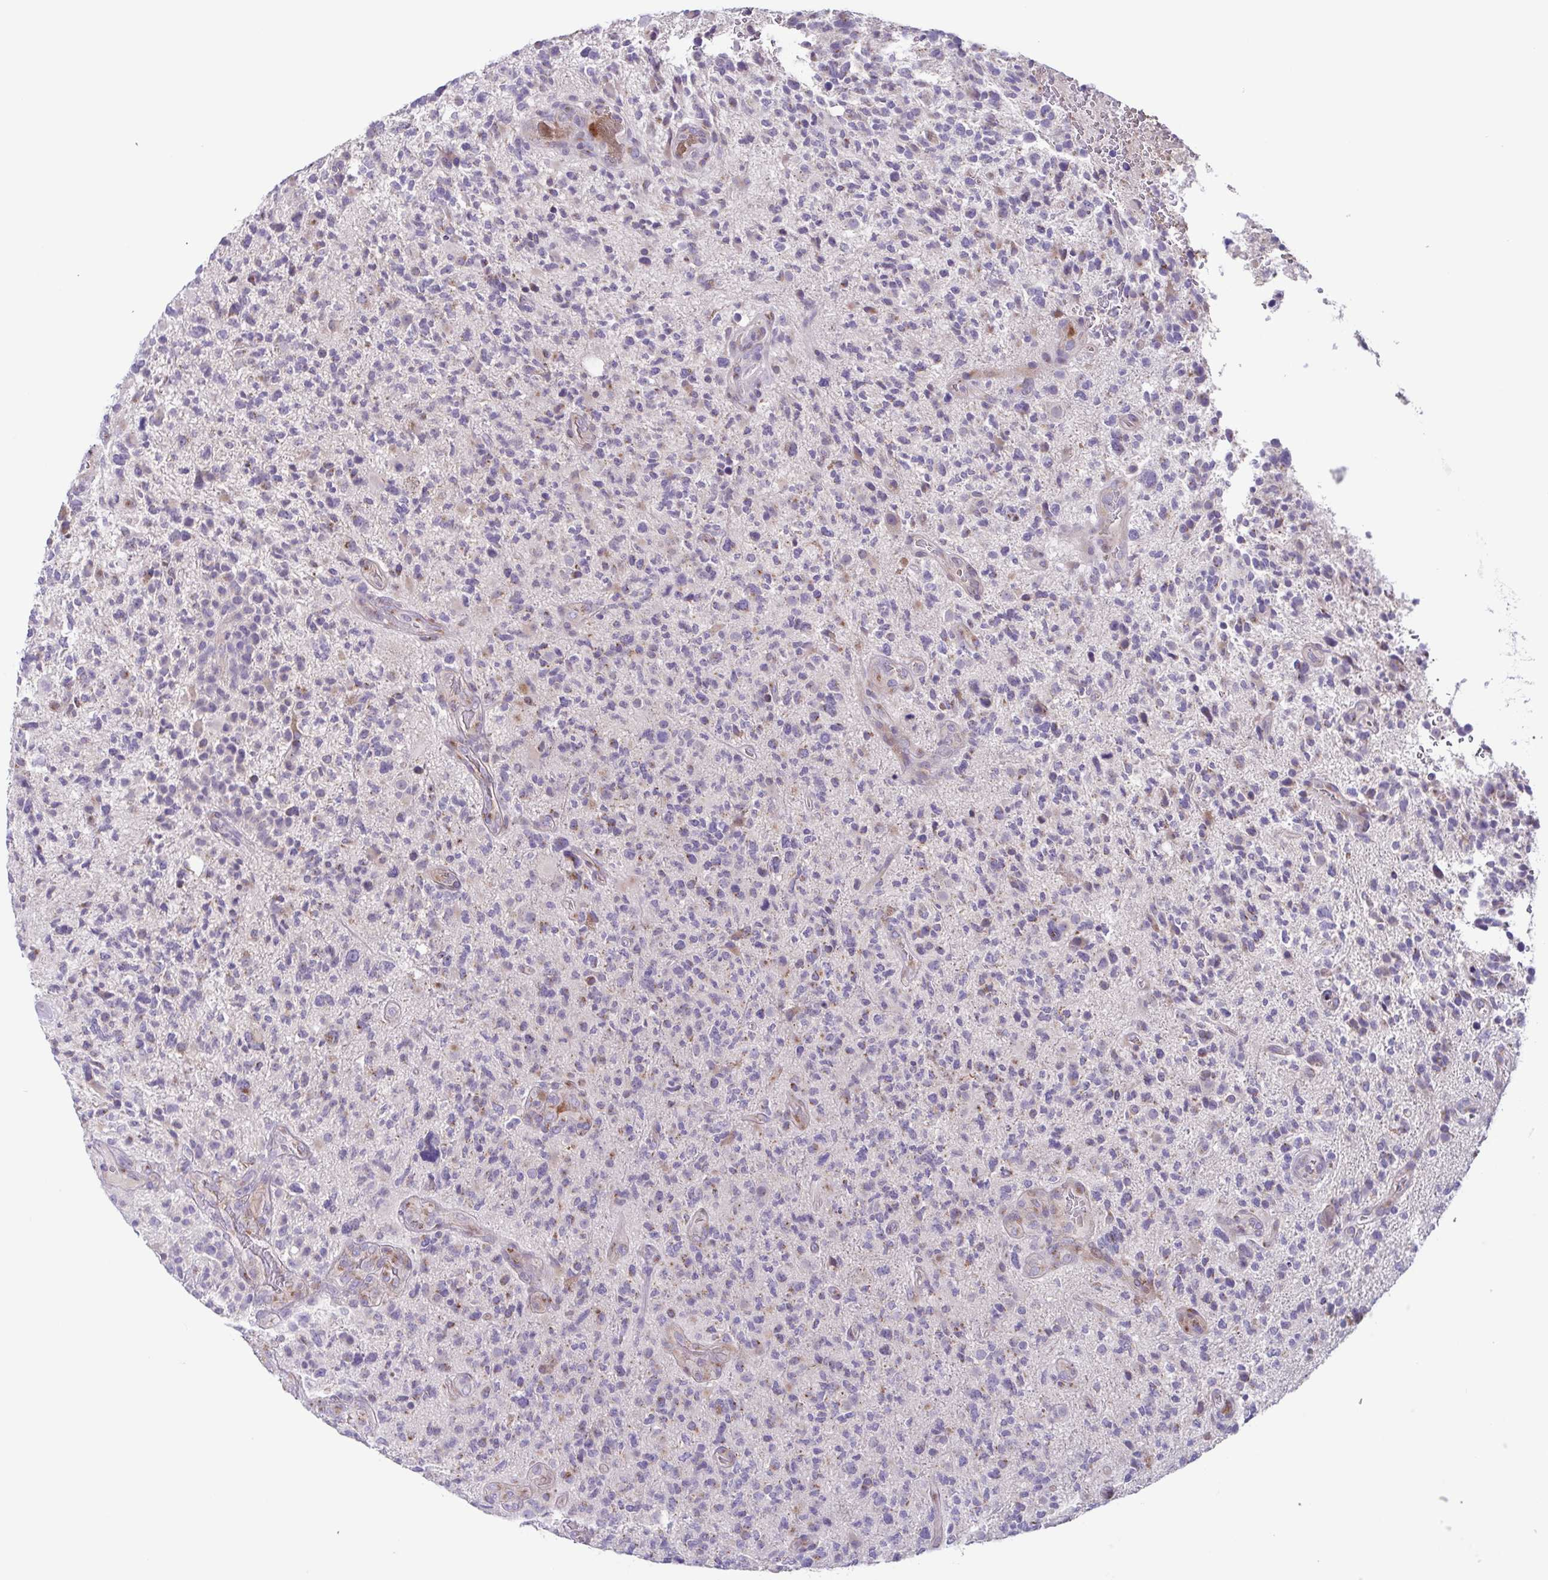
{"staining": {"intensity": "weak", "quantity": "<25%", "location": "cytoplasmic/membranous"}, "tissue": "glioma", "cell_type": "Tumor cells", "image_type": "cancer", "snomed": [{"axis": "morphology", "description": "Glioma, malignant, High grade"}, {"axis": "topography", "description": "Brain"}], "caption": "DAB immunohistochemical staining of human glioma displays no significant expression in tumor cells. Brightfield microscopy of immunohistochemistry (IHC) stained with DAB (3,3'-diaminobenzidine) (brown) and hematoxylin (blue), captured at high magnification.", "gene": "COL17A1", "patient": {"sex": "female", "age": 71}}